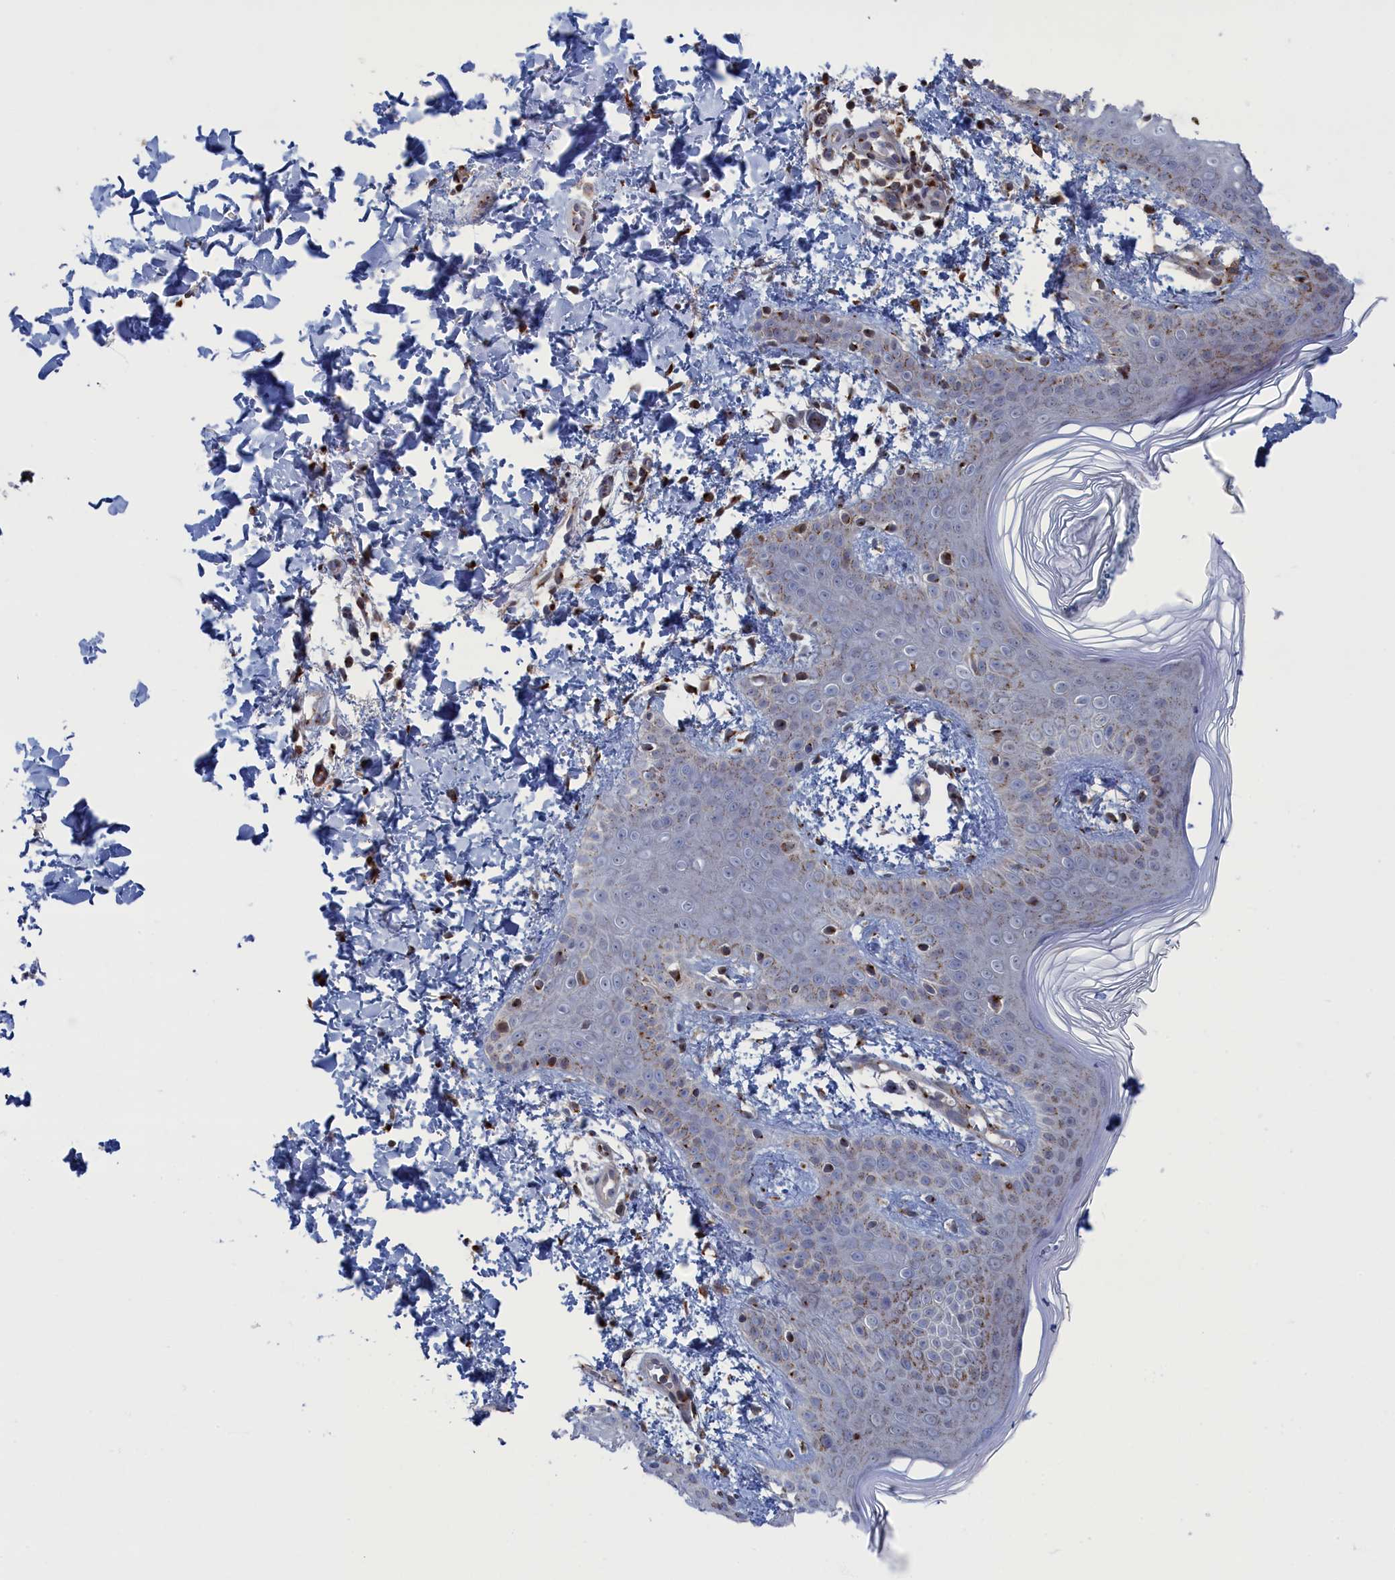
{"staining": {"intensity": "moderate", "quantity": "25%-75%", "location": "cytoplasmic/membranous"}, "tissue": "skin", "cell_type": "Fibroblasts", "image_type": "normal", "snomed": [{"axis": "morphology", "description": "Normal tissue, NOS"}, {"axis": "topography", "description": "Skin"}], "caption": "A micrograph of skin stained for a protein exhibits moderate cytoplasmic/membranous brown staining in fibroblasts. The staining is performed using DAB (3,3'-diaminobenzidine) brown chromogen to label protein expression. The nuclei are counter-stained blue using hematoxylin.", "gene": "IRX1", "patient": {"sex": "male", "age": 36}}